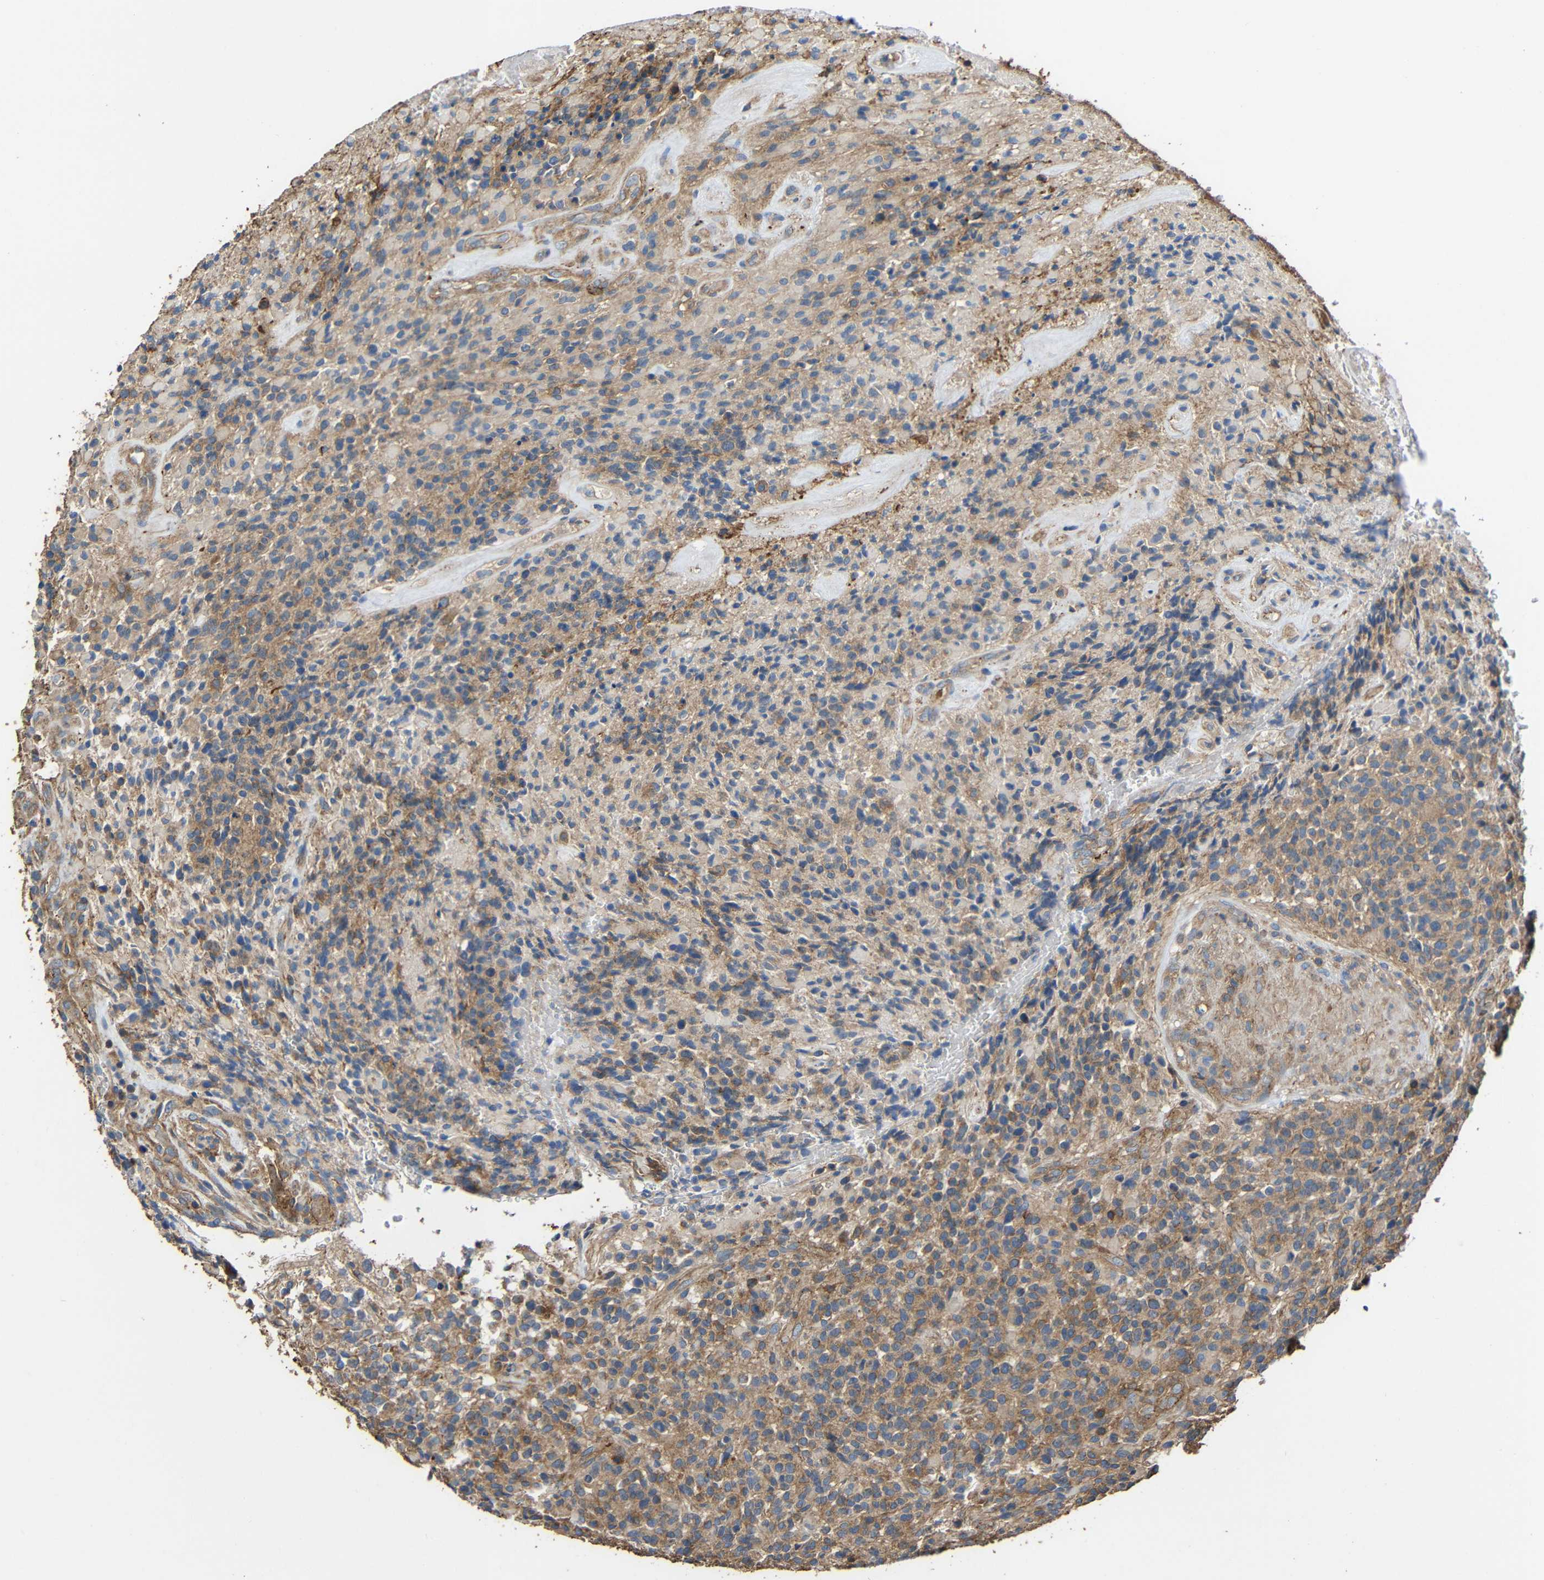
{"staining": {"intensity": "weak", "quantity": ">75%", "location": "cytoplasmic/membranous"}, "tissue": "glioma", "cell_type": "Tumor cells", "image_type": "cancer", "snomed": [{"axis": "morphology", "description": "Glioma, malignant, High grade"}, {"axis": "topography", "description": "Brain"}], "caption": "Immunohistochemical staining of high-grade glioma (malignant) reveals low levels of weak cytoplasmic/membranous protein positivity in about >75% of tumor cells. The protein is shown in brown color, while the nuclei are stained blue.", "gene": "RHOT2", "patient": {"sex": "male", "age": 71}}